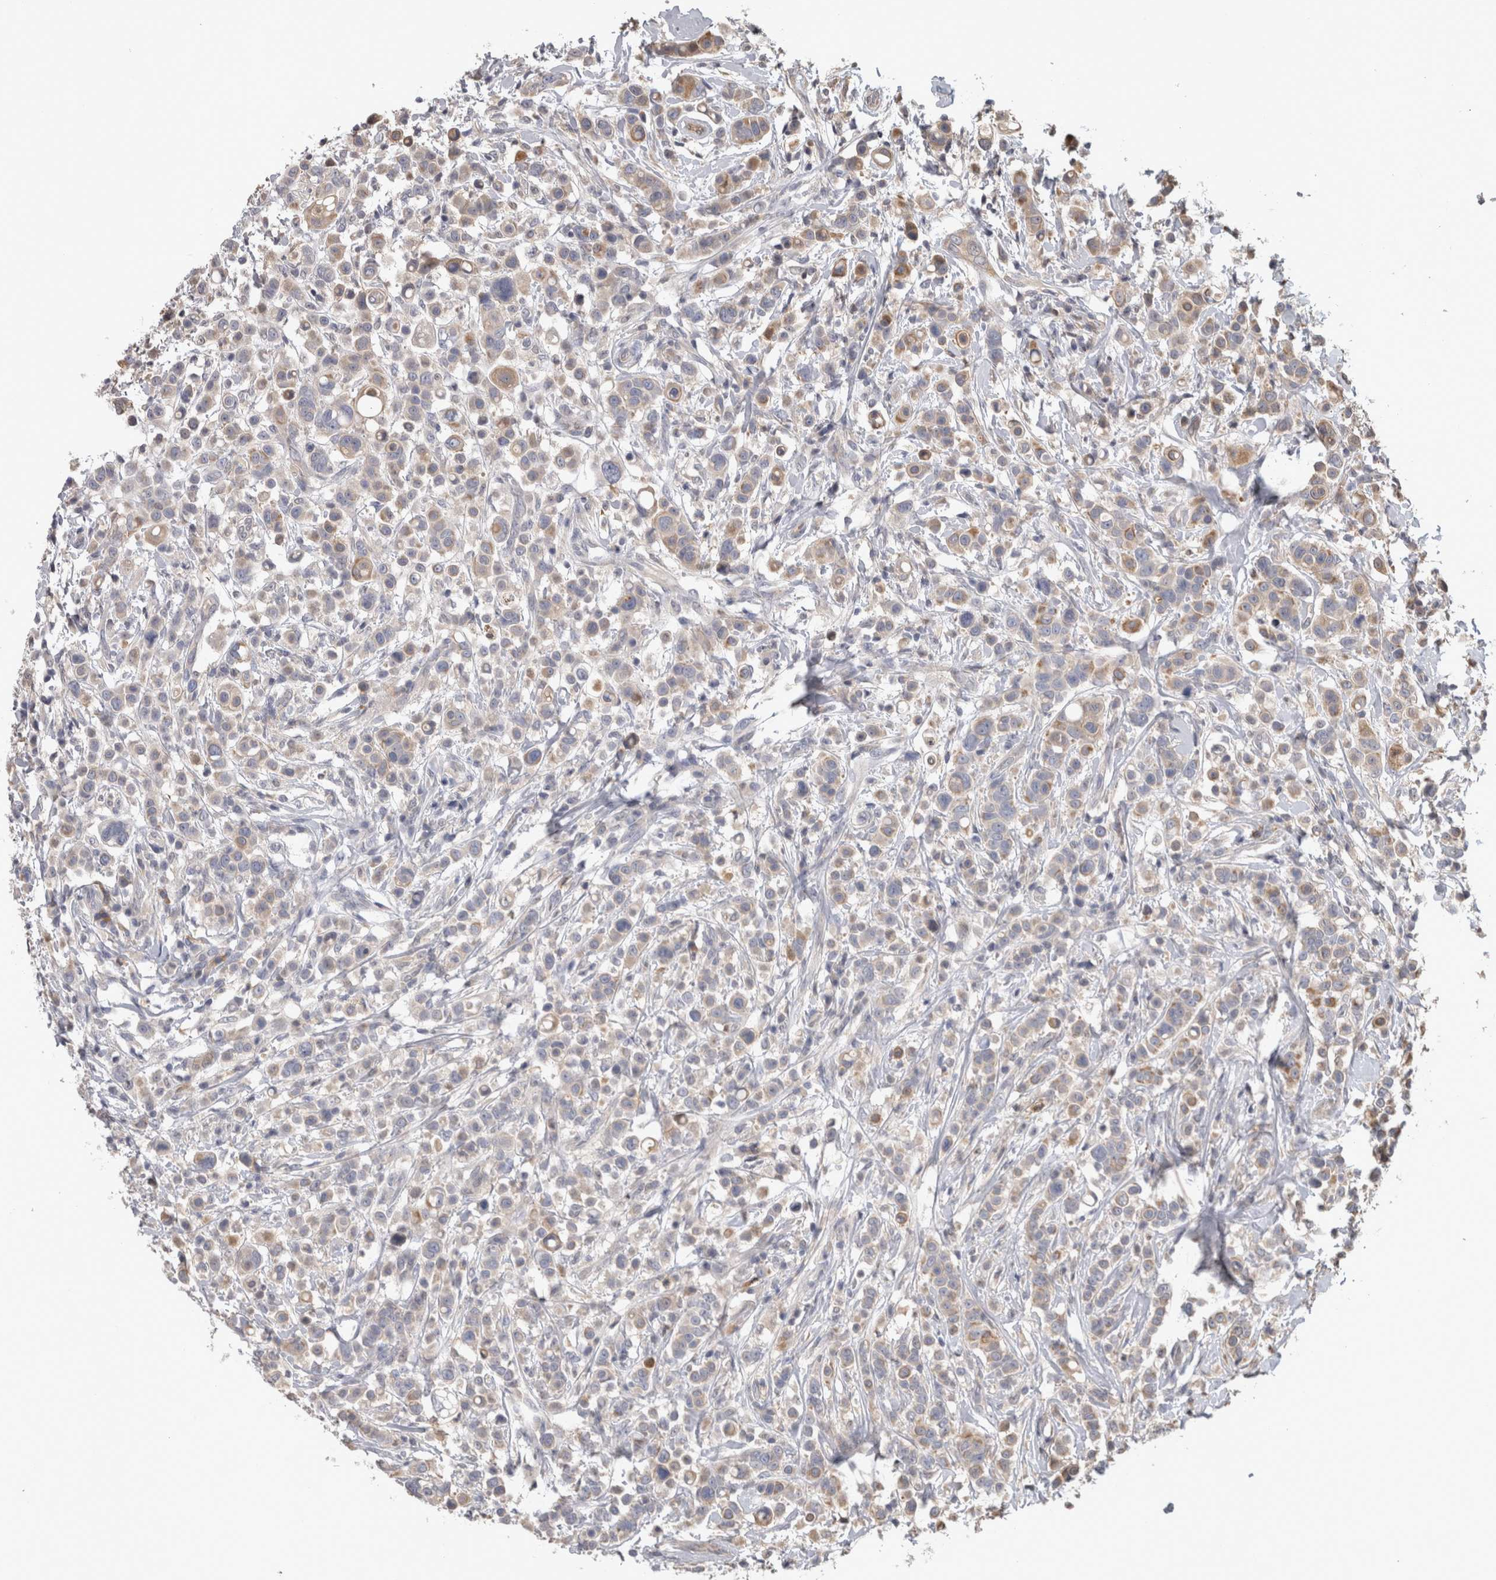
{"staining": {"intensity": "weak", "quantity": "<25%", "location": "cytoplasmic/membranous"}, "tissue": "breast cancer", "cell_type": "Tumor cells", "image_type": "cancer", "snomed": [{"axis": "morphology", "description": "Duct carcinoma"}, {"axis": "topography", "description": "Breast"}], "caption": "Breast intraductal carcinoma was stained to show a protein in brown. There is no significant staining in tumor cells. (Brightfield microscopy of DAB immunohistochemistry at high magnification).", "gene": "USH1G", "patient": {"sex": "female", "age": 27}}